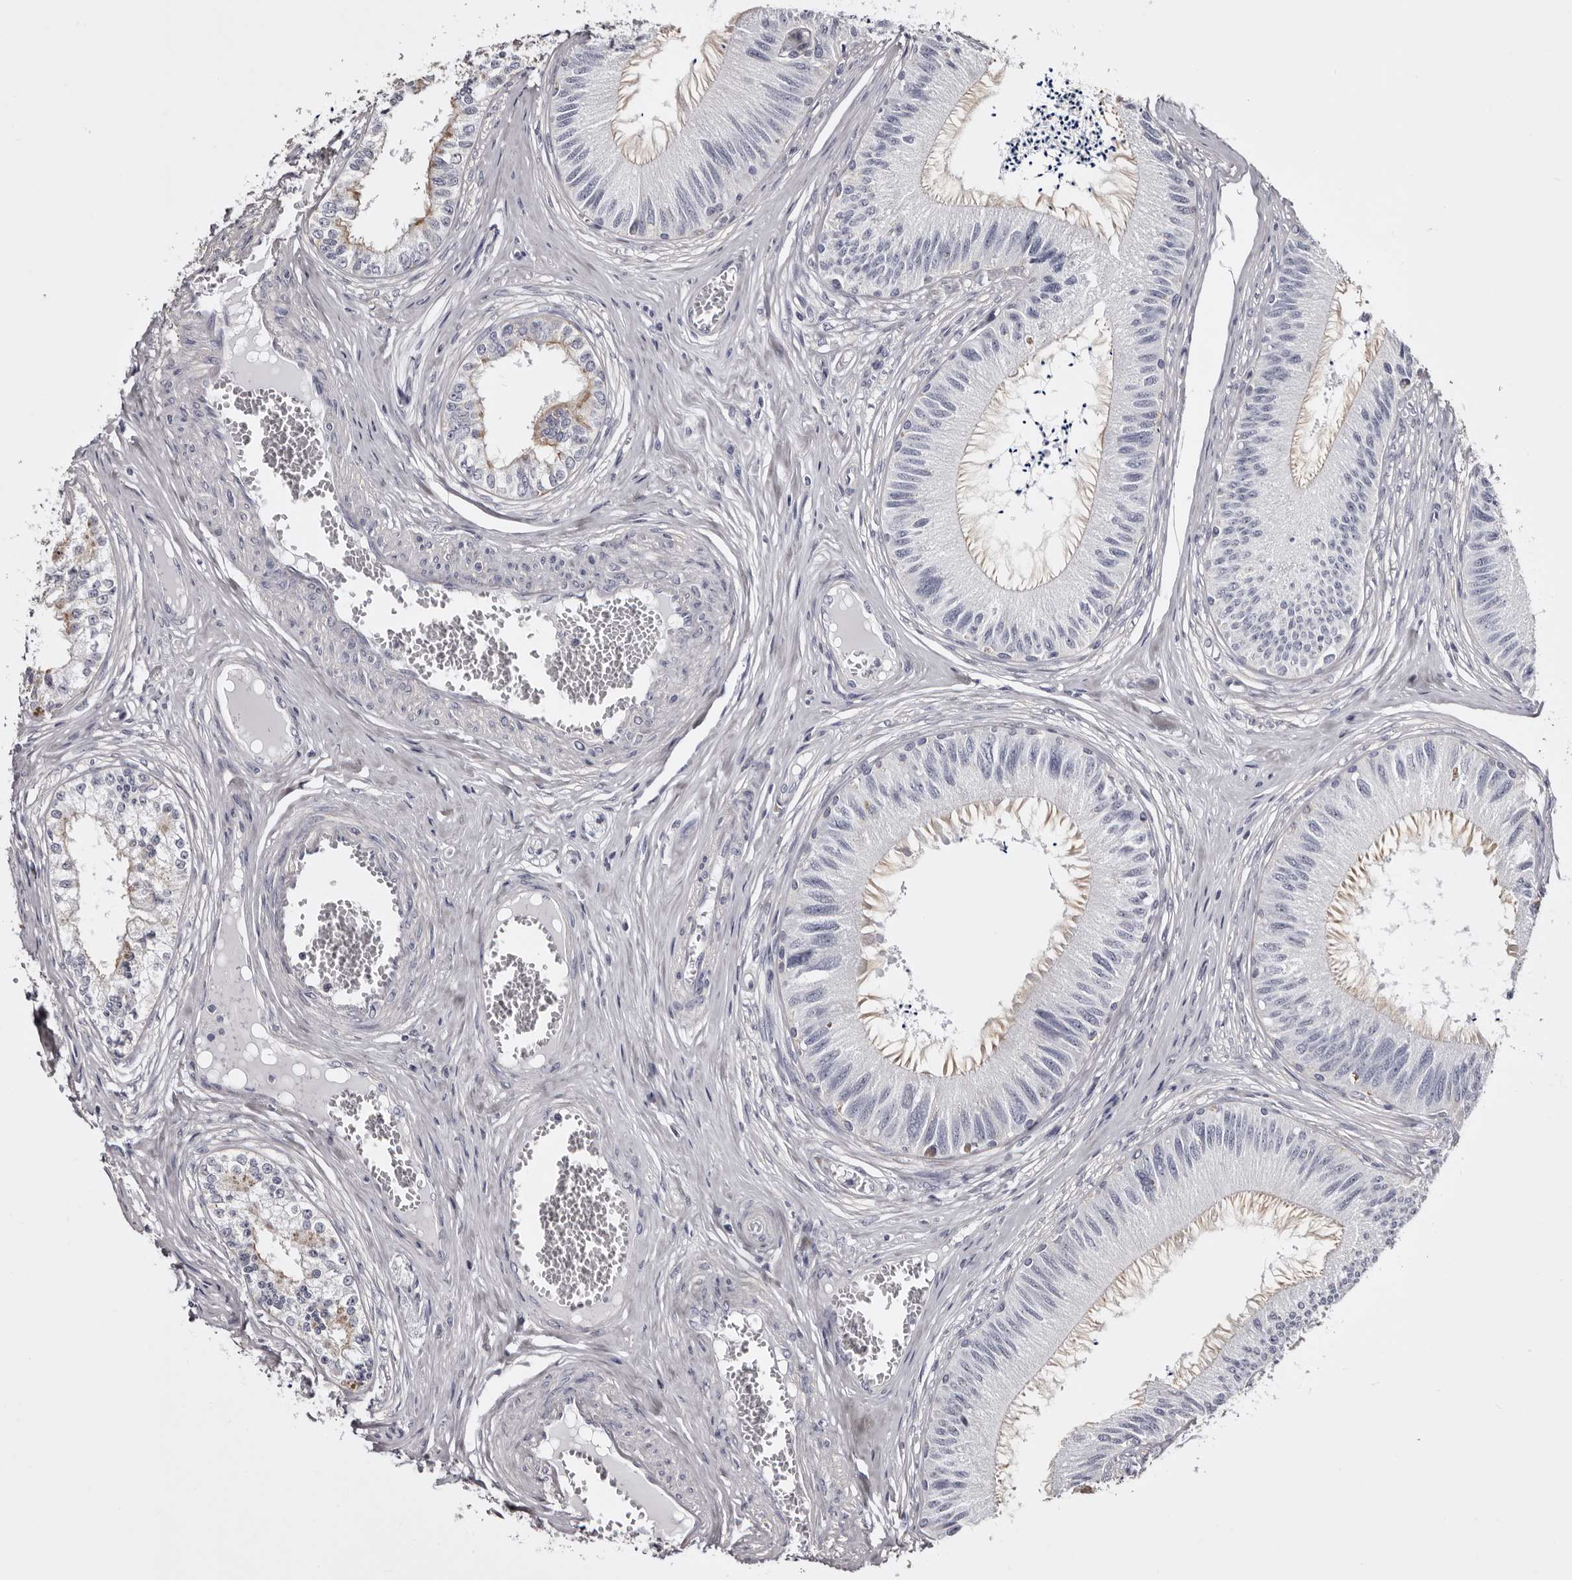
{"staining": {"intensity": "moderate", "quantity": "<25%", "location": "cytoplasmic/membranous"}, "tissue": "epididymis", "cell_type": "Glandular cells", "image_type": "normal", "snomed": [{"axis": "morphology", "description": "Normal tissue, NOS"}, {"axis": "topography", "description": "Epididymis"}], "caption": "DAB immunohistochemical staining of unremarkable epididymis displays moderate cytoplasmic/membranous protein expression in approximately <25% of glandular cells. The staining was performed using DAB (3,3'-diaminobenzidine), with brown indicating positive protein expression. Nuclei are stained blue with hematoxylin.", "gene": "LAD1", "patient": {"sex": "male", "age": 79}}